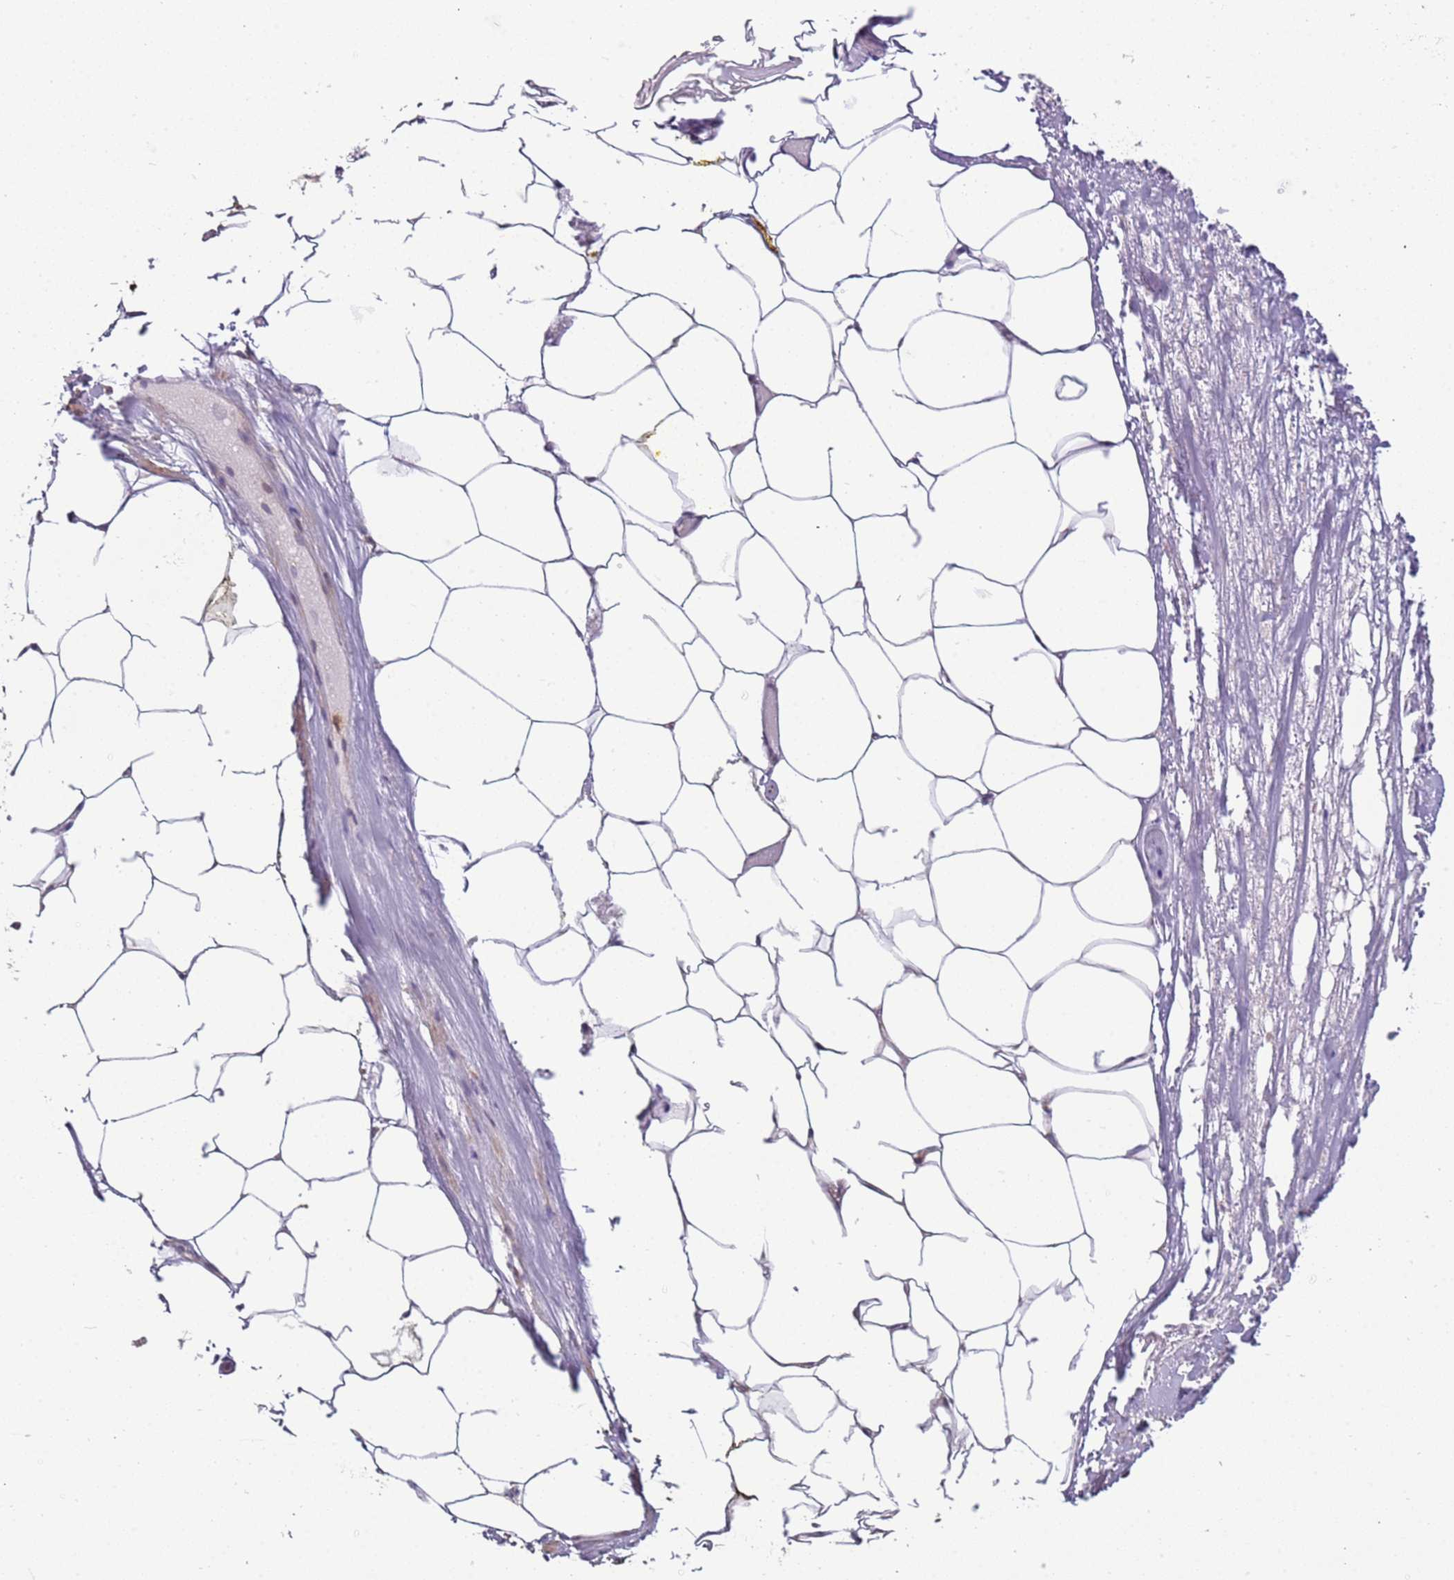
{"staining": {"intensity": "negative", "quantity": "none", "location": "none"}, "tissue": "adipose tissue", "cell_type": "Adipocytes", "image_type": "normal", "snomed": [{"axis": "morphology", "description": "Normal tissue, NOS"}, {"axis": "morphology", "description": "Adenocarcinoma, Low grade"}, {"axis": "topography", "description": "Prostate"}, {"axis": "topography", "description": "Peripheral nerve tissue"}], "caption": "IHC histopathology image of normal adipose tissue: human adipose tissue stained with DAB exhibits no significant protein staining in adipocytes. (DAB (3,3'-diaminobenzidine) IHC with hematoxylin counter stain).", "gene": "UCMA", "patient": {"sex": "male", "age": 63}}